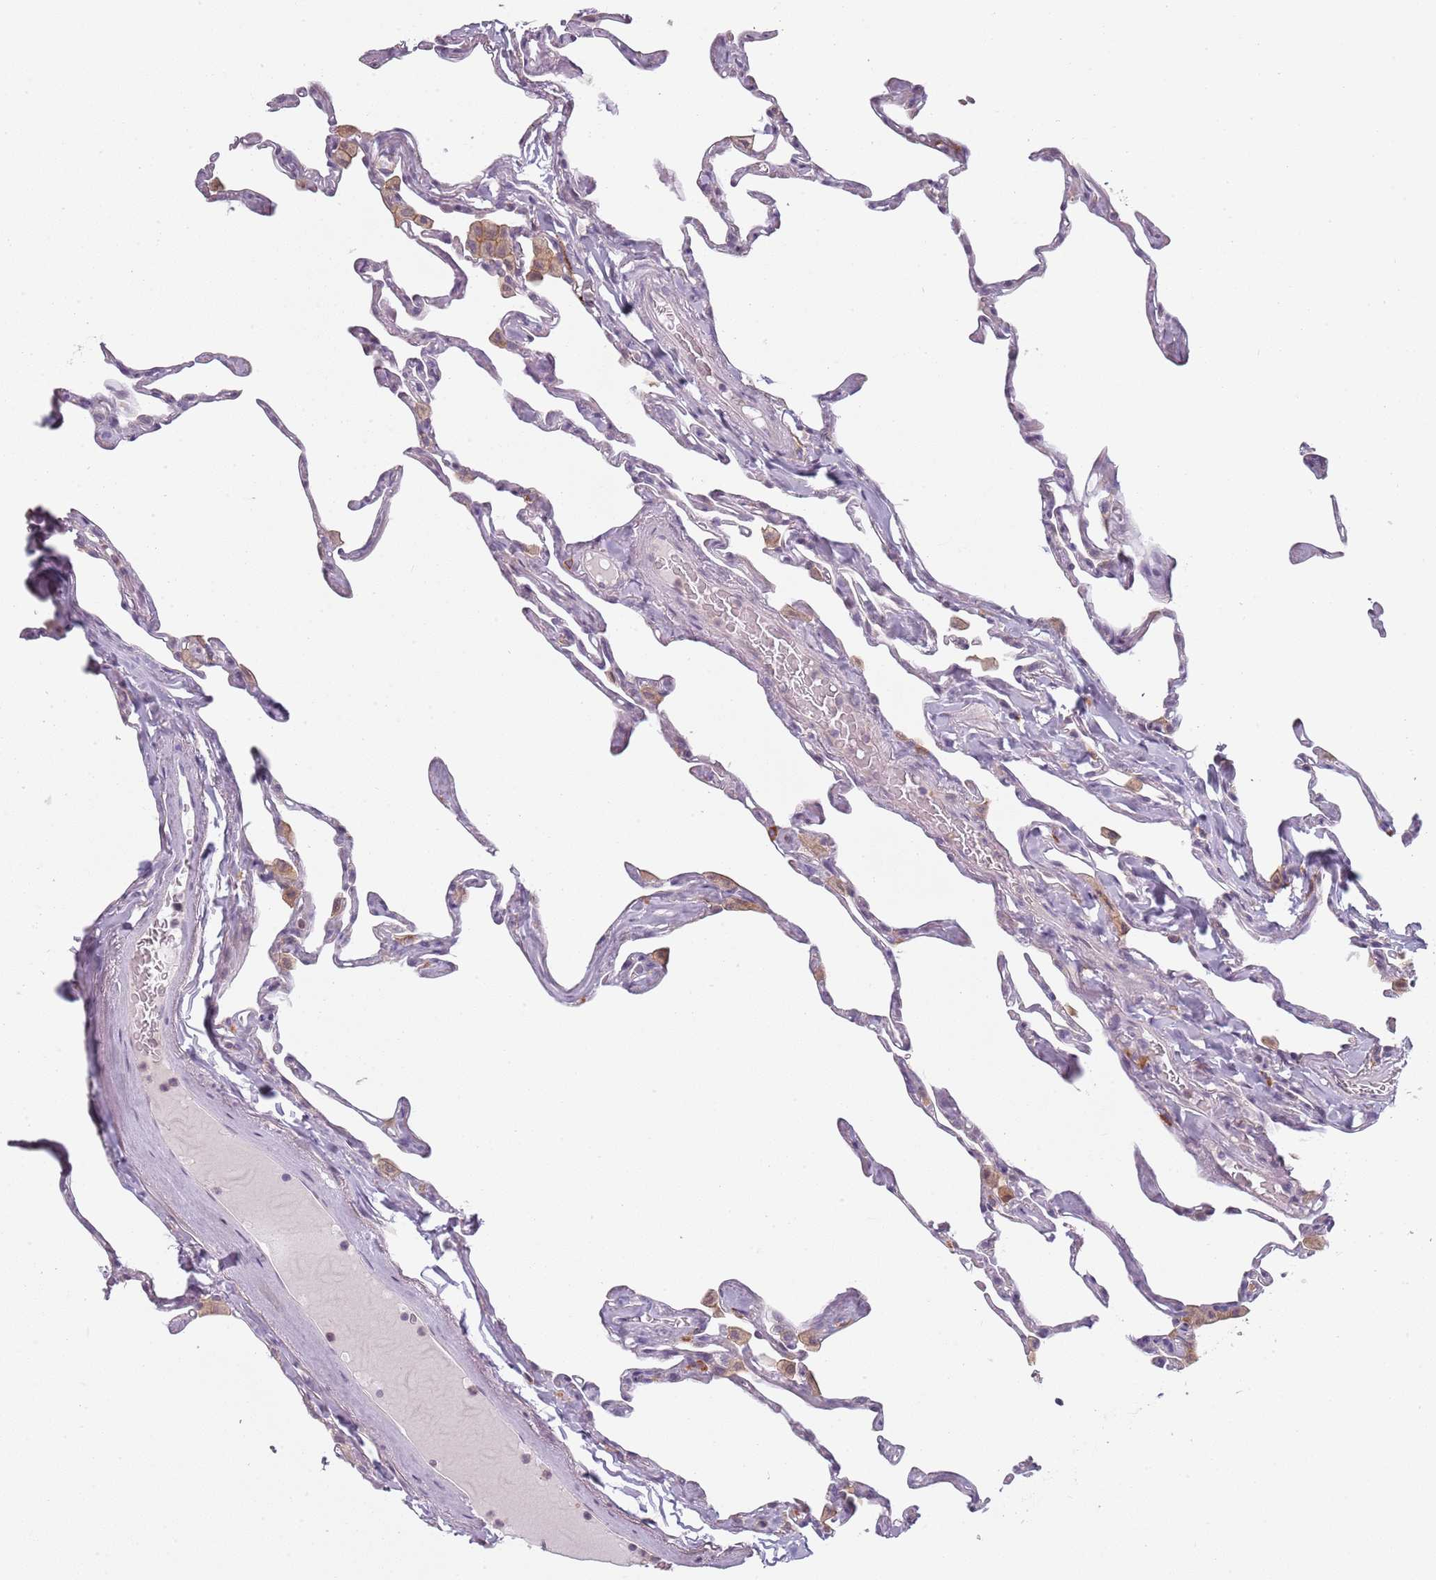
{"staining": {"intensity": "negative", "quantity": "none", "location": "none"}, "tissue": "lung", "cell_type": "Alveolar cells", "image_type": "normal", "snomed": [{"axis": "morphology", "description": "Normal tissue, NOS"}, {"axis": "topography", "description": "Lung"}], "caption": "High power microscopy image of an immunohistochemistry (IHC) image of benign lung, revealing no significant positivity in alveolar cells.", "gene": "CC2D2B", "patient": {"sex": "male", "age": 65}}